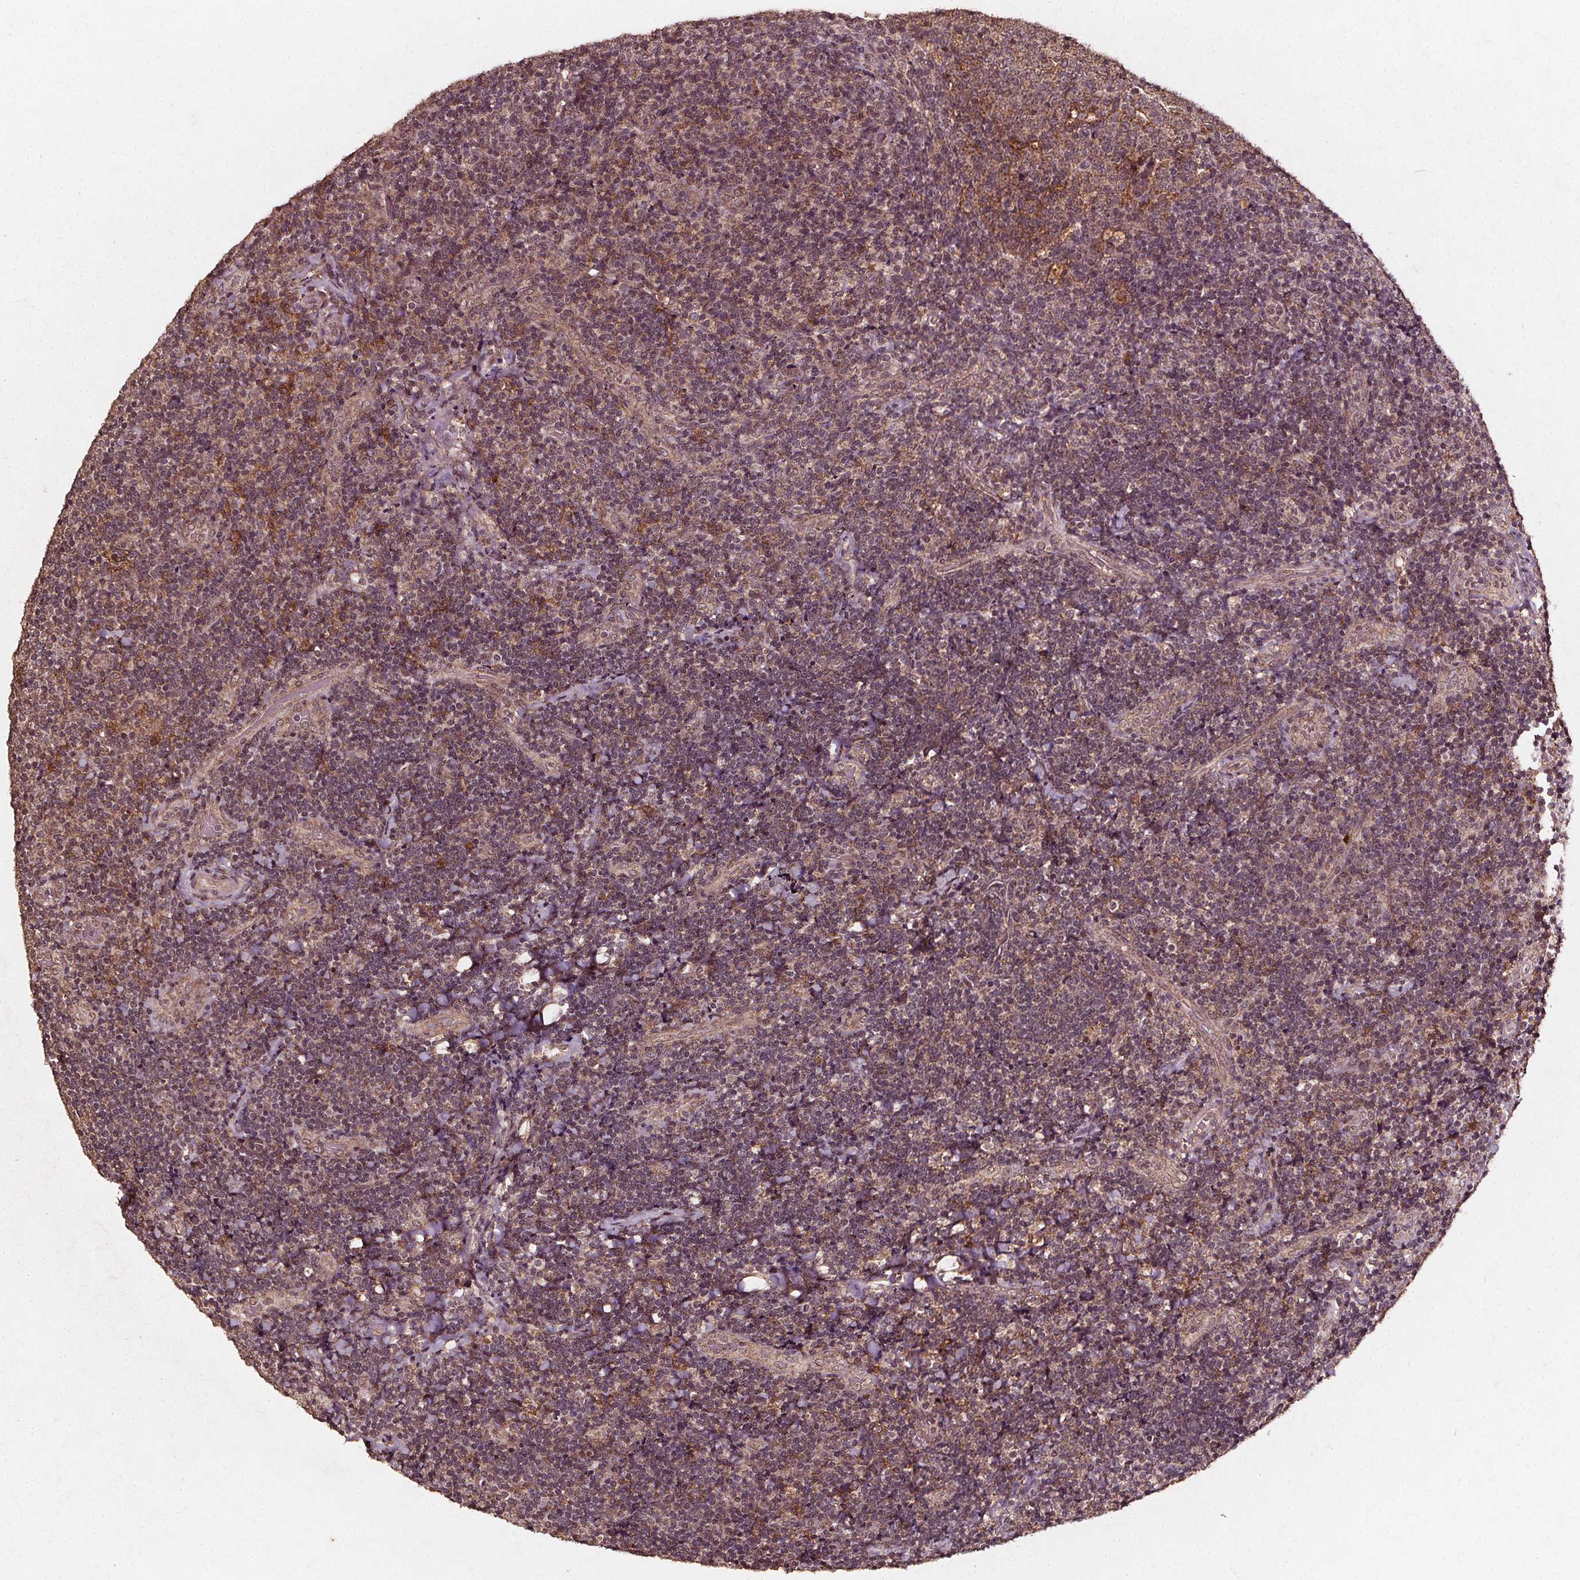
{"staining": {"intensity": "weak", "quantity": "<25%", "location": "cytoplasmic/membranous"}, "tissue": "tonsil", "cell_type": "Germinal center cells", "image_type": "normal", "snomed": [{"axis": "morphology", "description": "Normal tissue, NOS"}, {"axis": "topography", "description": "Tonsil"}], "caption": "Germinal center cells show no significant expression in normal tonsil.", "gene": "ABCA1", "patient": {"sex": "male", "age": 17}}